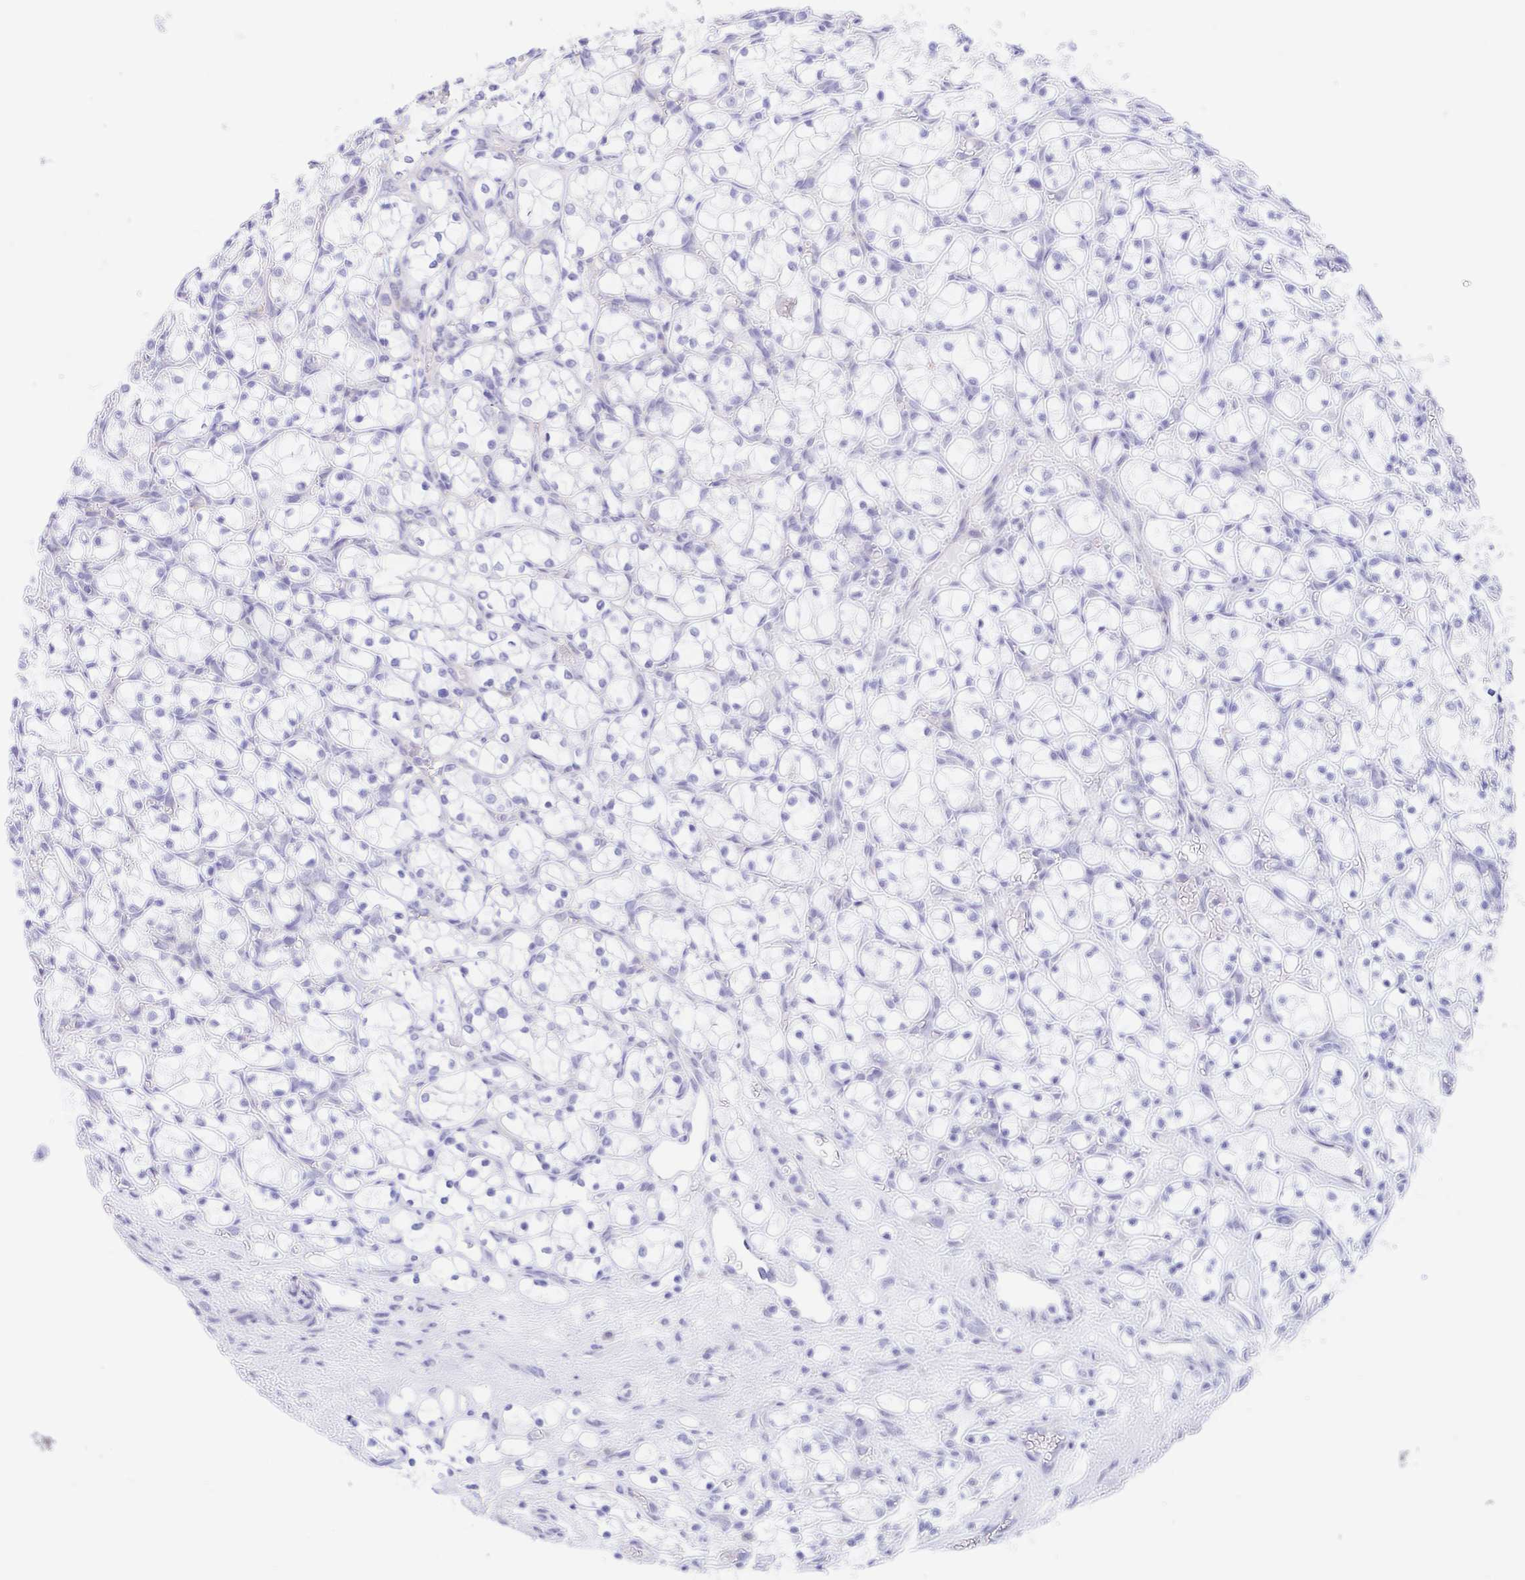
{"staining": {"intensity": "negative", "quantity": "none", "location": "none"}, "tissue": "renal cancer", "cell_type": "Tumor cells", "image_type": "cancer", "snomed": [{"axis": "morphology", "description": "Adenocarcinoma, NOS"}, {"axis": "topography", "description": "Kidney"}], "caption": "IHC photomicrograph of neoplastic tissue: human renal cancer stained with DAB demonstrates no significant protein staining in tumor cells.", "gene": "SCG3", "patient": {"sex": "female", "age": 69}}